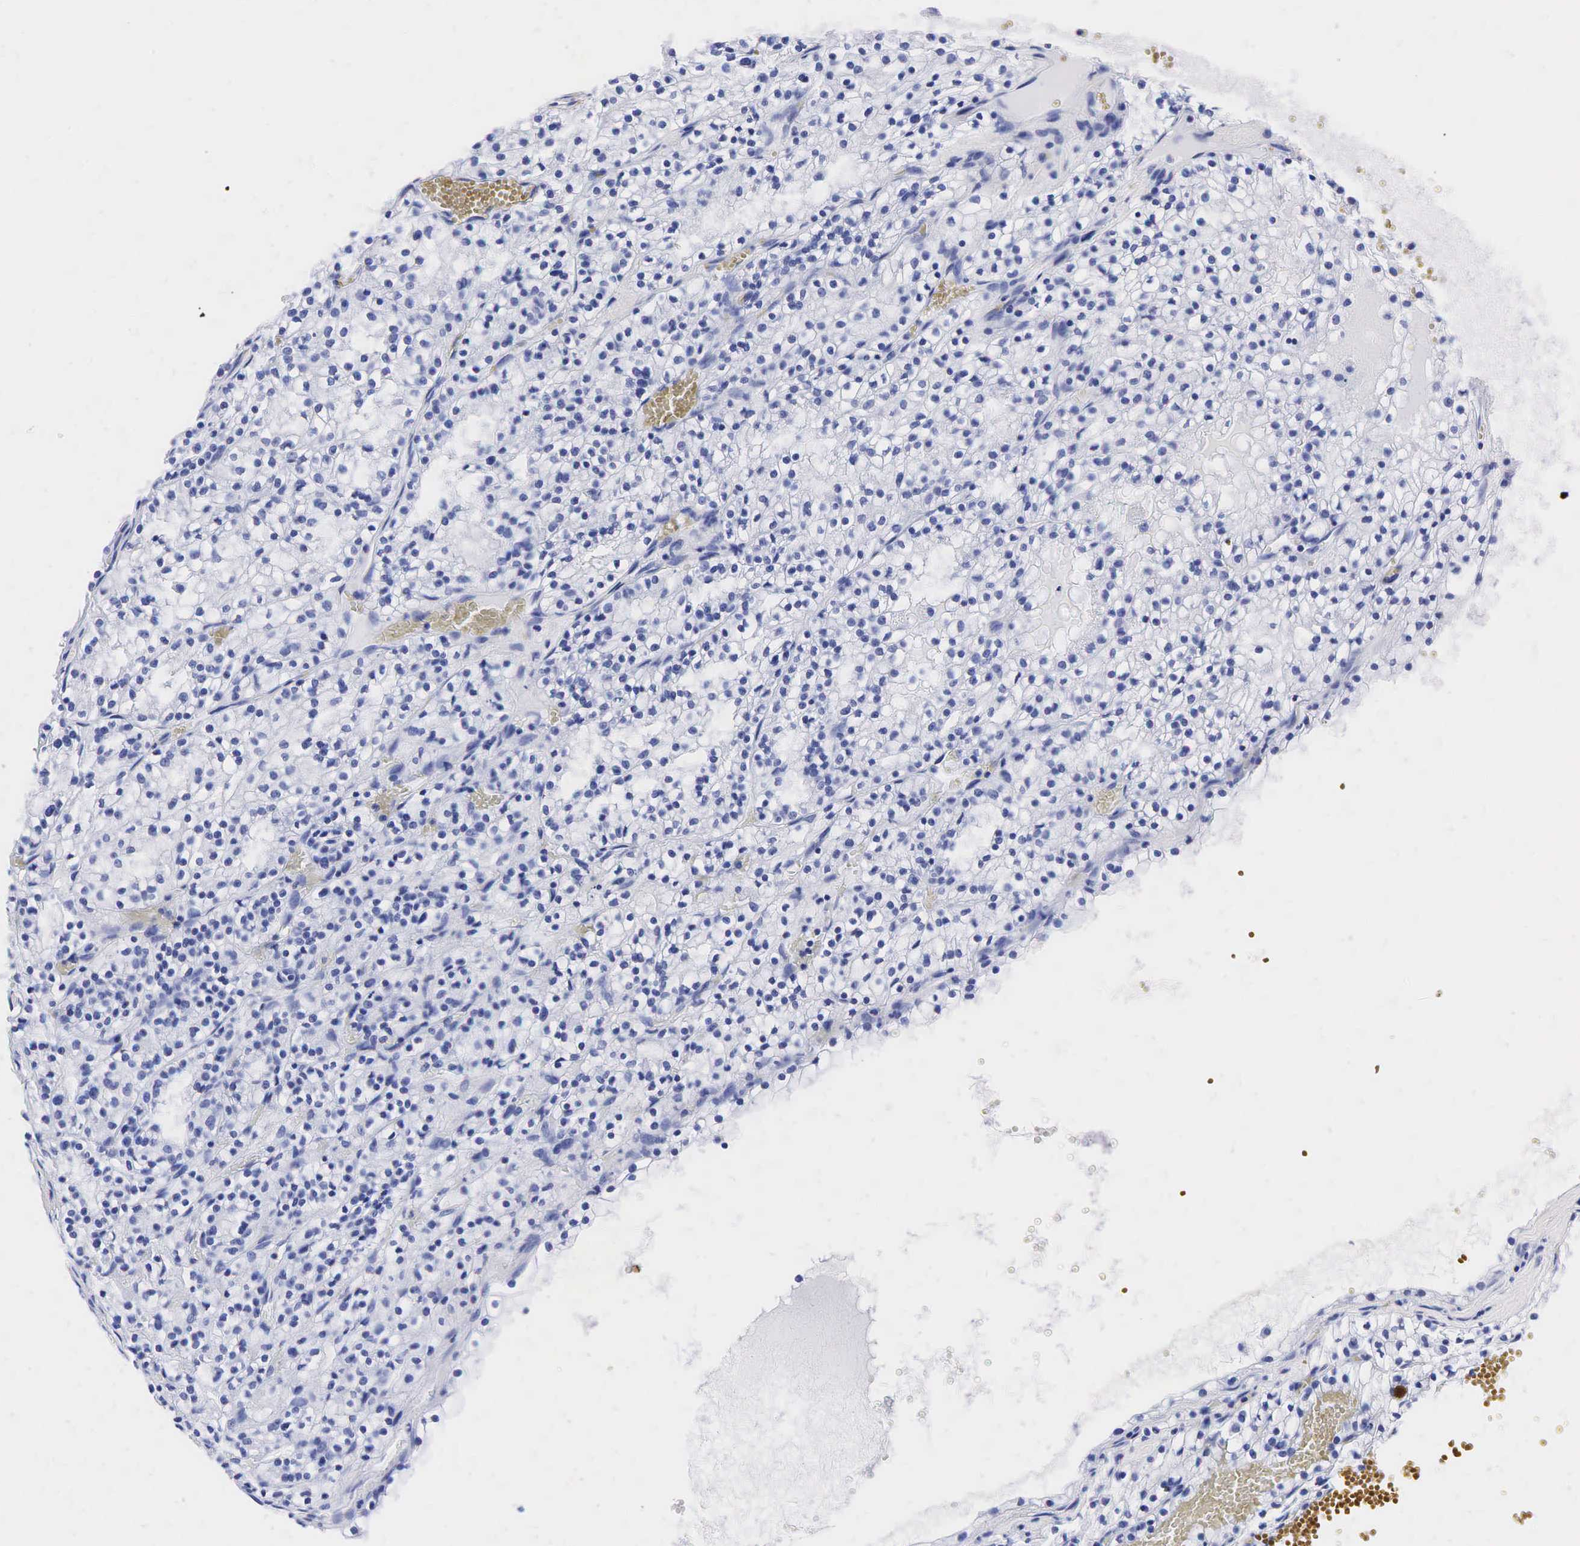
{"staining": {"intensity": "negative", "quantity": "none", "location": "none"}, "tissue": "renal cancer", "cell_type": "Tumor cells", "image_type": "cancer", "snomed": [{"axis": "morphology", "description": "Adenocarcinoma, NOS"}, {"axis": "topography", "description": "Kidney"}], "caption": "This is a image of immunohistochemistry (IHC) staining of renal cancer (adenocarcinoma), which shows no expression in tumor cells.", "gene": "TG", "patient": {"sex": "male", "age": 61}}